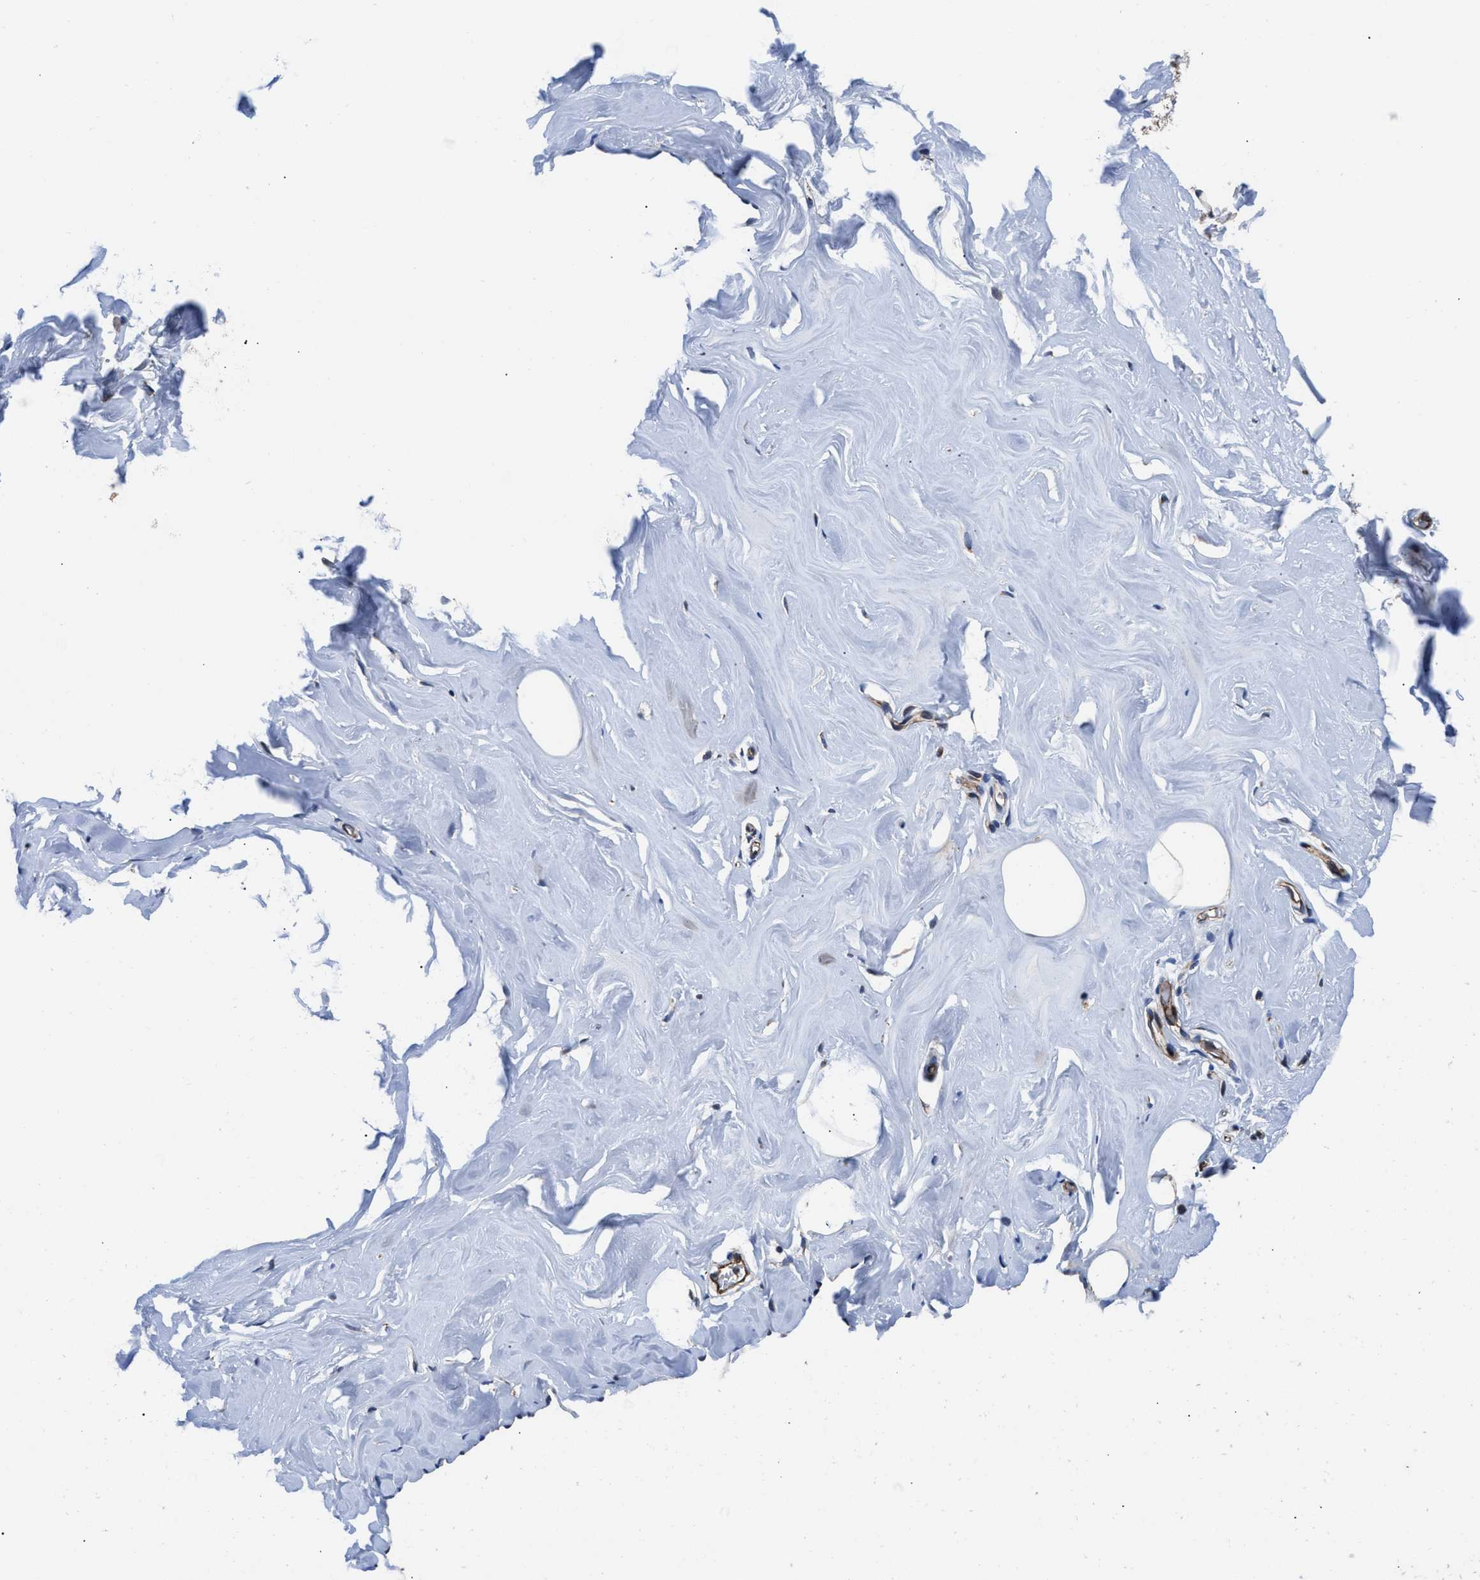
{"staining": {"intensity": "moderate", "quantity": ">75%", "location": "cytoplasmic/membranous"}, "tissue": "adipose tissue", "cell_type": "Adipocytes", "image_type": "normal", "snomed": [{"axis": "morphology", "description": "Normal tissue, NOS"}, {"axis": "morphology", "description": "Fibrosis, NOS"}, {"axis": "topography", "description": "Breast"}, {"axis": "topography", "description": "Adipose tissue"}], "caption": "Protein analysis of unremarkable adipose tissue reveals moderate cytoplasmic/membranous positivity in about >75% of adipocytes.", "gene": "PRR15L", "patient": {"sex": "female", "age": 39}}